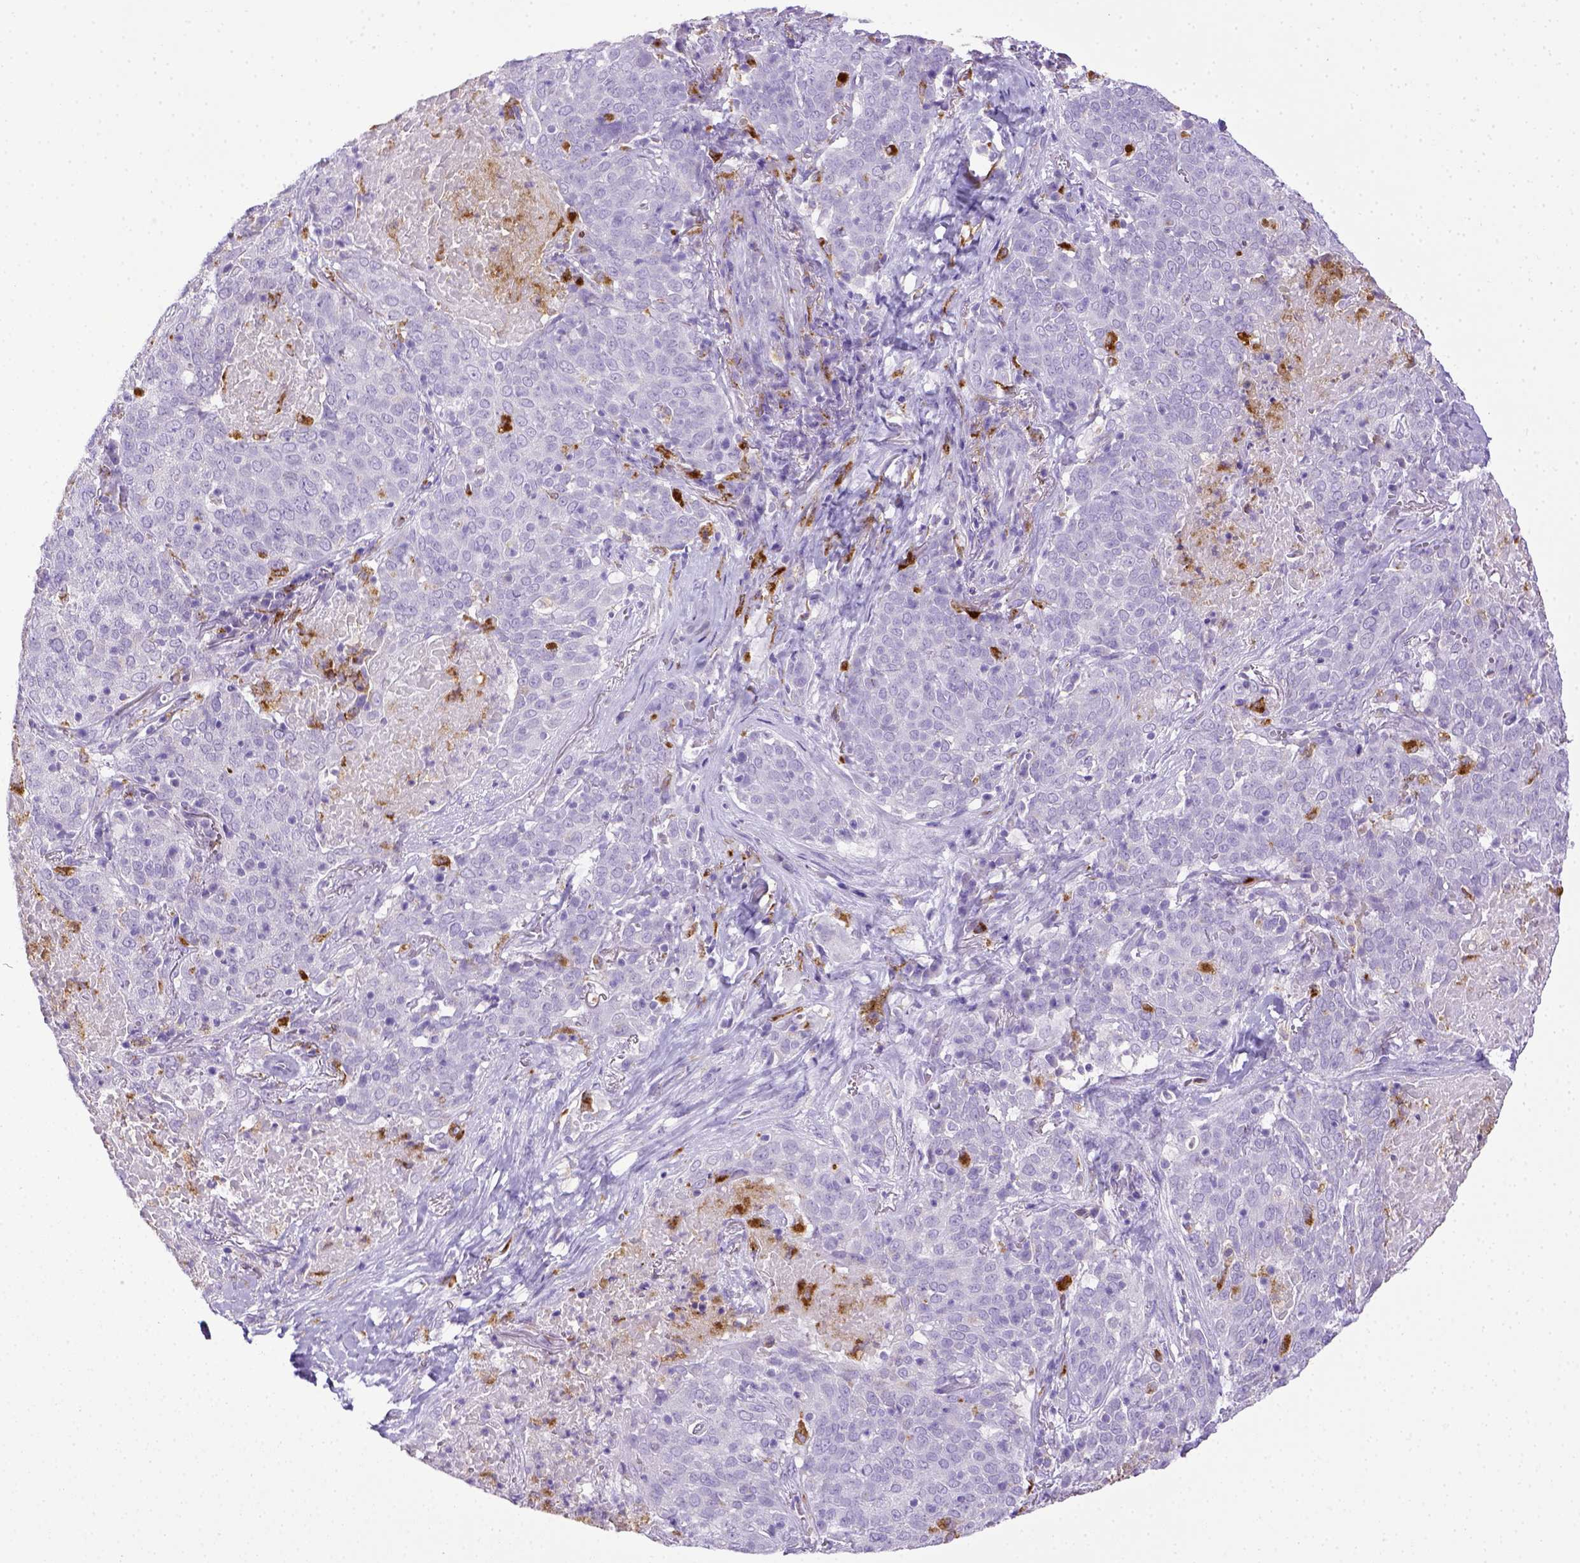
{"staining": {"intensity": "negative", "quantity": "none", "location": "none"}, "tissue": "lung cancer", "cell_type": "Tumor cells", "image_type": "cancer", "snomed": [{"axis": "morphology", "description": "Squamous cell carcinoma, NOS"}, {"axis": "topography", "description": "Lung"}], "caption": "IHC of human lung squamous cell carcinoma reveals no positivity in tumor cells.", "gene": "CD68", "patient": {"sex": "male", "age": 82}}